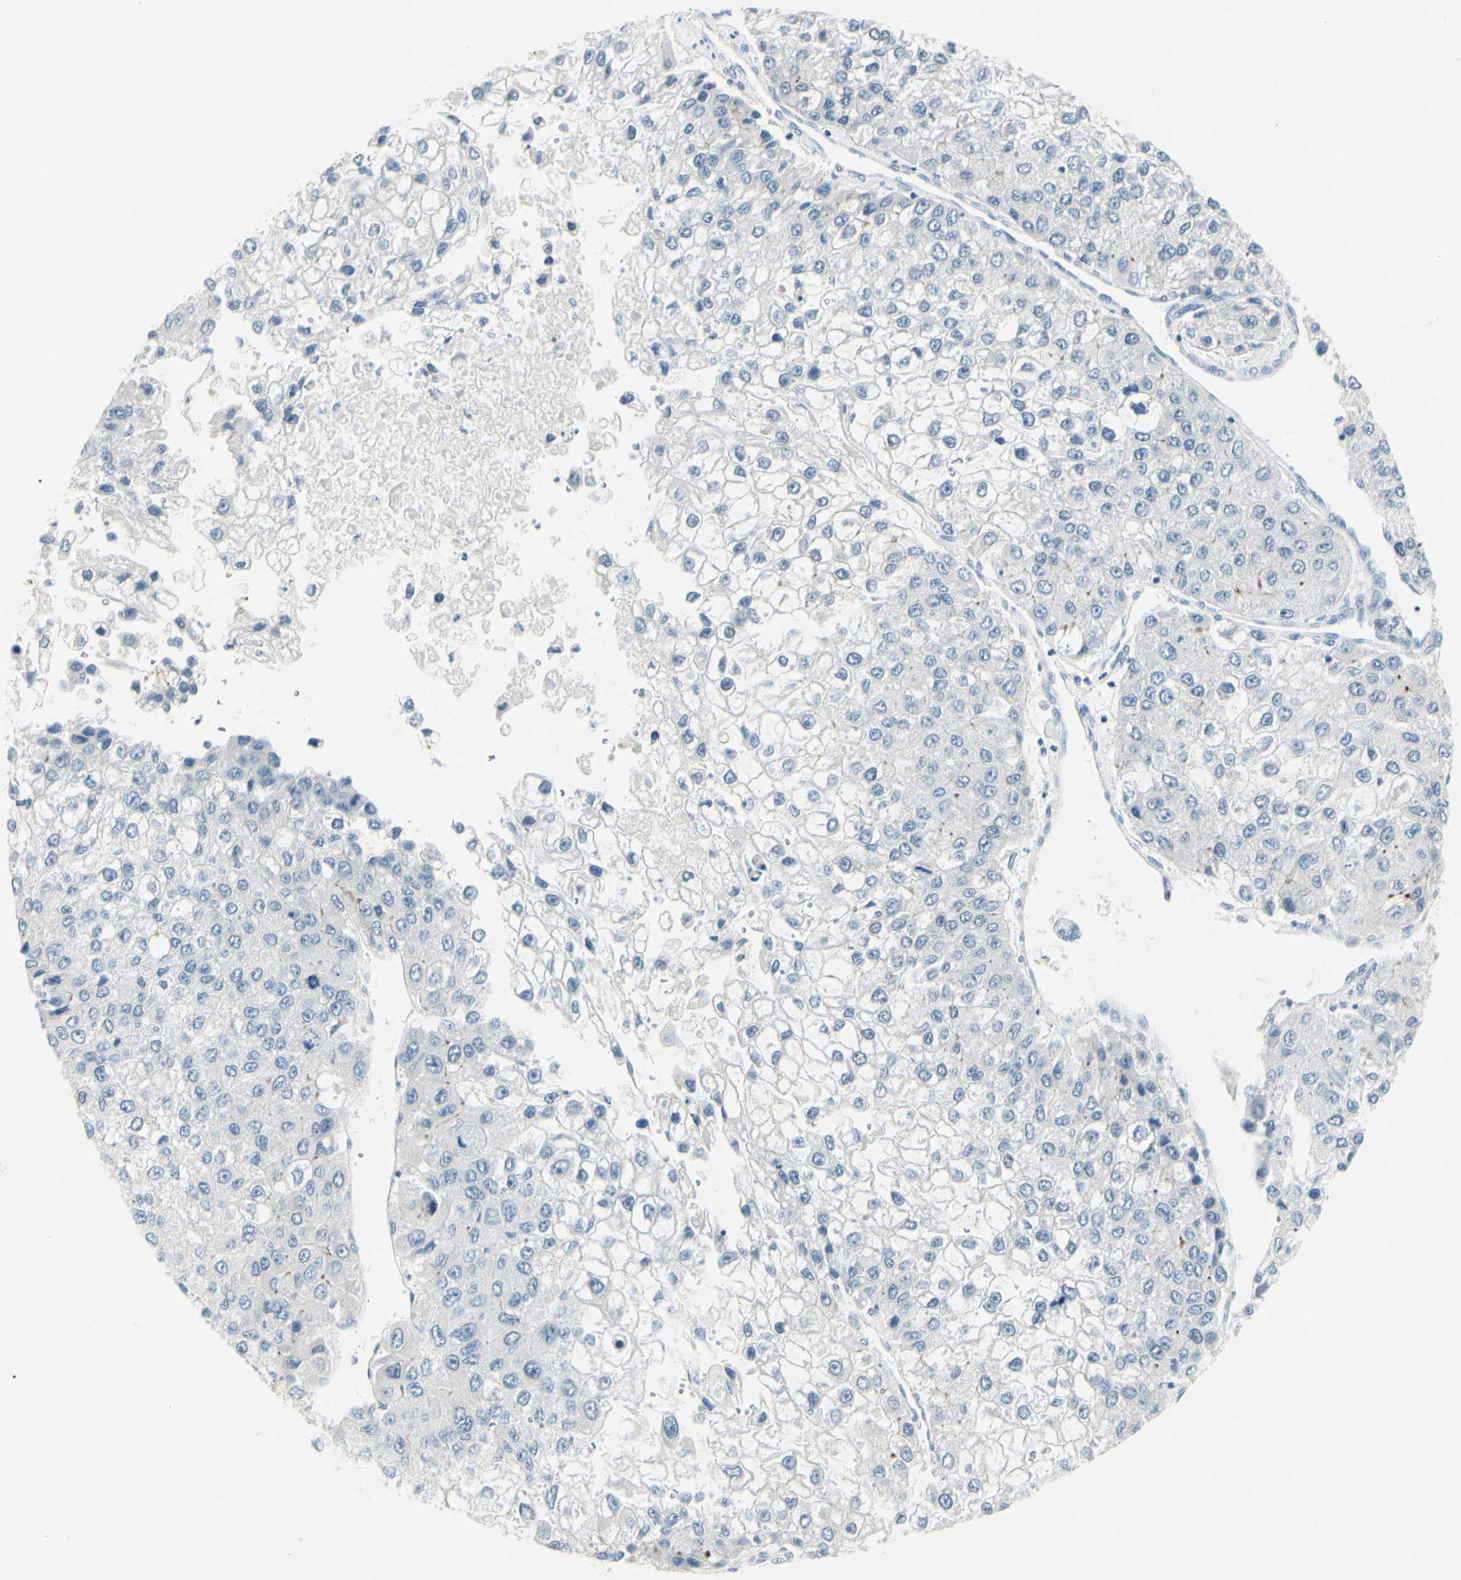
{"staining": {"intensity": "negative", "quantity": "none", "location": "none"}, "tissue": "liver cancer", "cell_type": "Tumor cells", "image_type": "cancer", "snomed": [{"axis": "morphology", "description": "Carcinoma, Hepatocellular, NOS"}, {"axis": "topography", "description": "Liver"}], "caption": "A histopathology image of human liver cancer is negative for staining in tumor cells. (DAB (3,3'-diaminobenzidine) IHC with hematoxylin counter stain).", "gene": "CDHR5", "patient": {"sex": "female", "age": 66}}